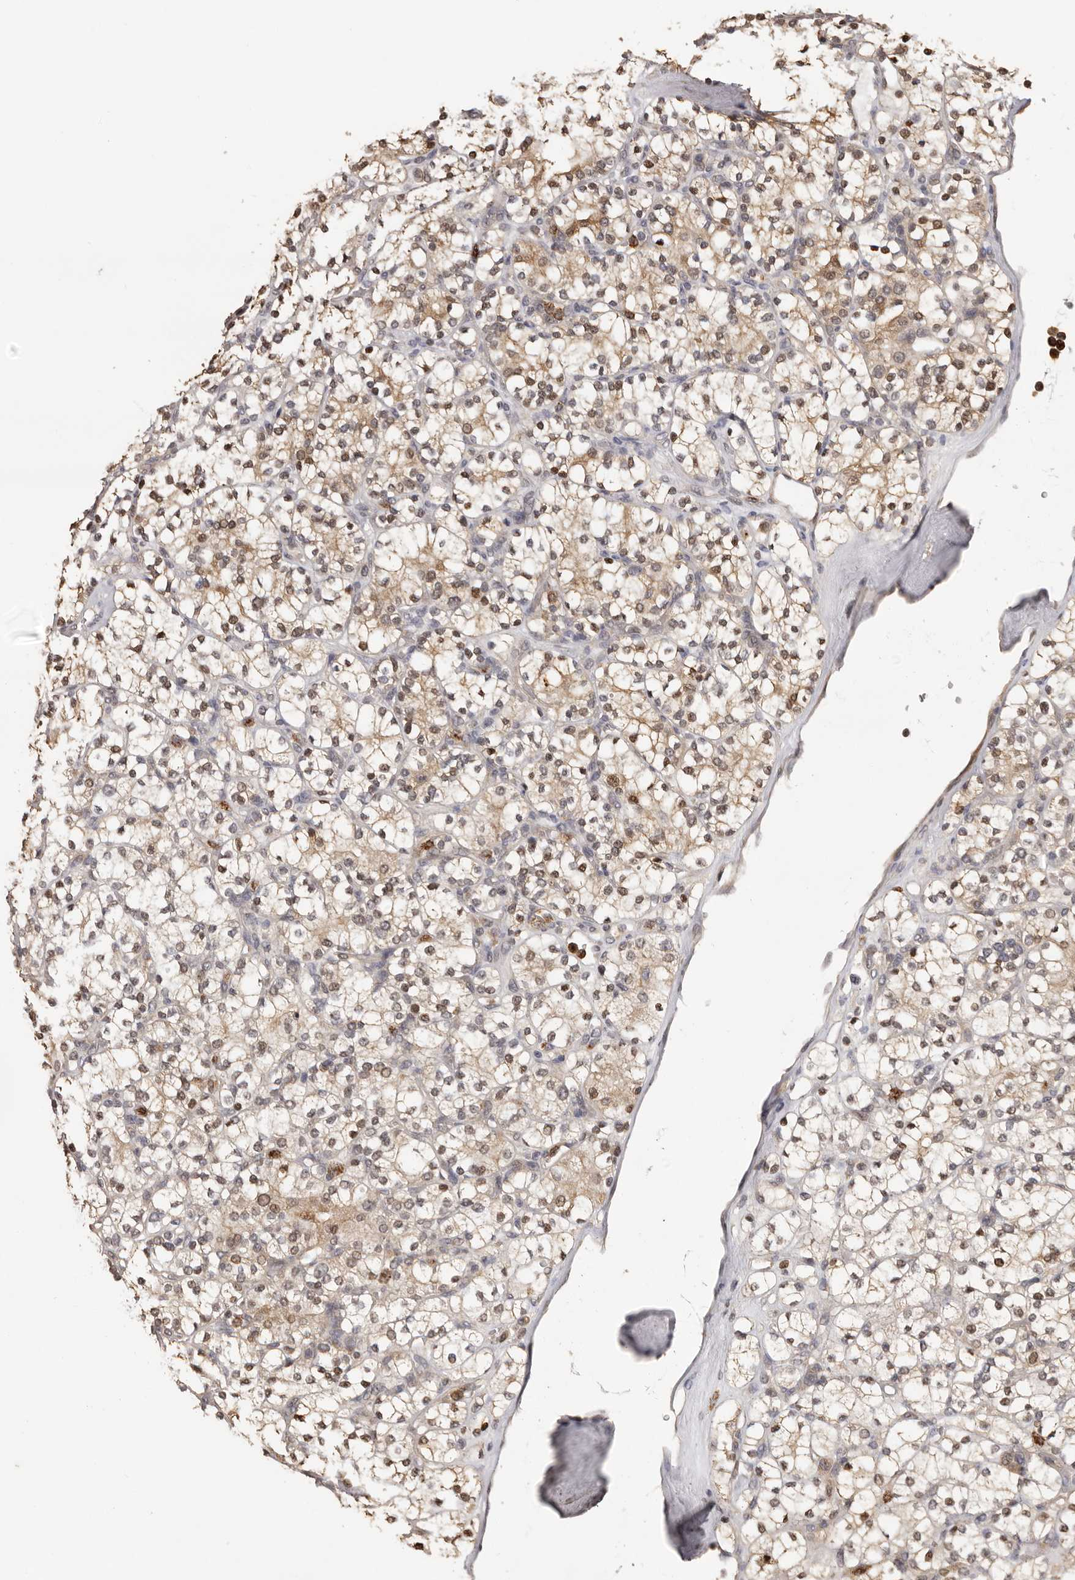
{"staining": {"intensity": "moderate", "quantity": "25%-75%", "location": "cytoplasmic/membranous,nuclear"}, "tissue": "renal cancer", "cell_type": "Tumor cells", "image_type": "cancer", "snomed": [{"axis": "morphology", "description": "Adenocarcinoma, NOS"}, {"axis": "topography", "description": "Kidney"}], "caption": "Renal adenocarcinoma stained for a protein exhibits moderate cytoplasmic/membranous and nuclear positivity in tumor cells.", "gene": "KIF2B", "patient": {"sex": "male", "age": 77}}